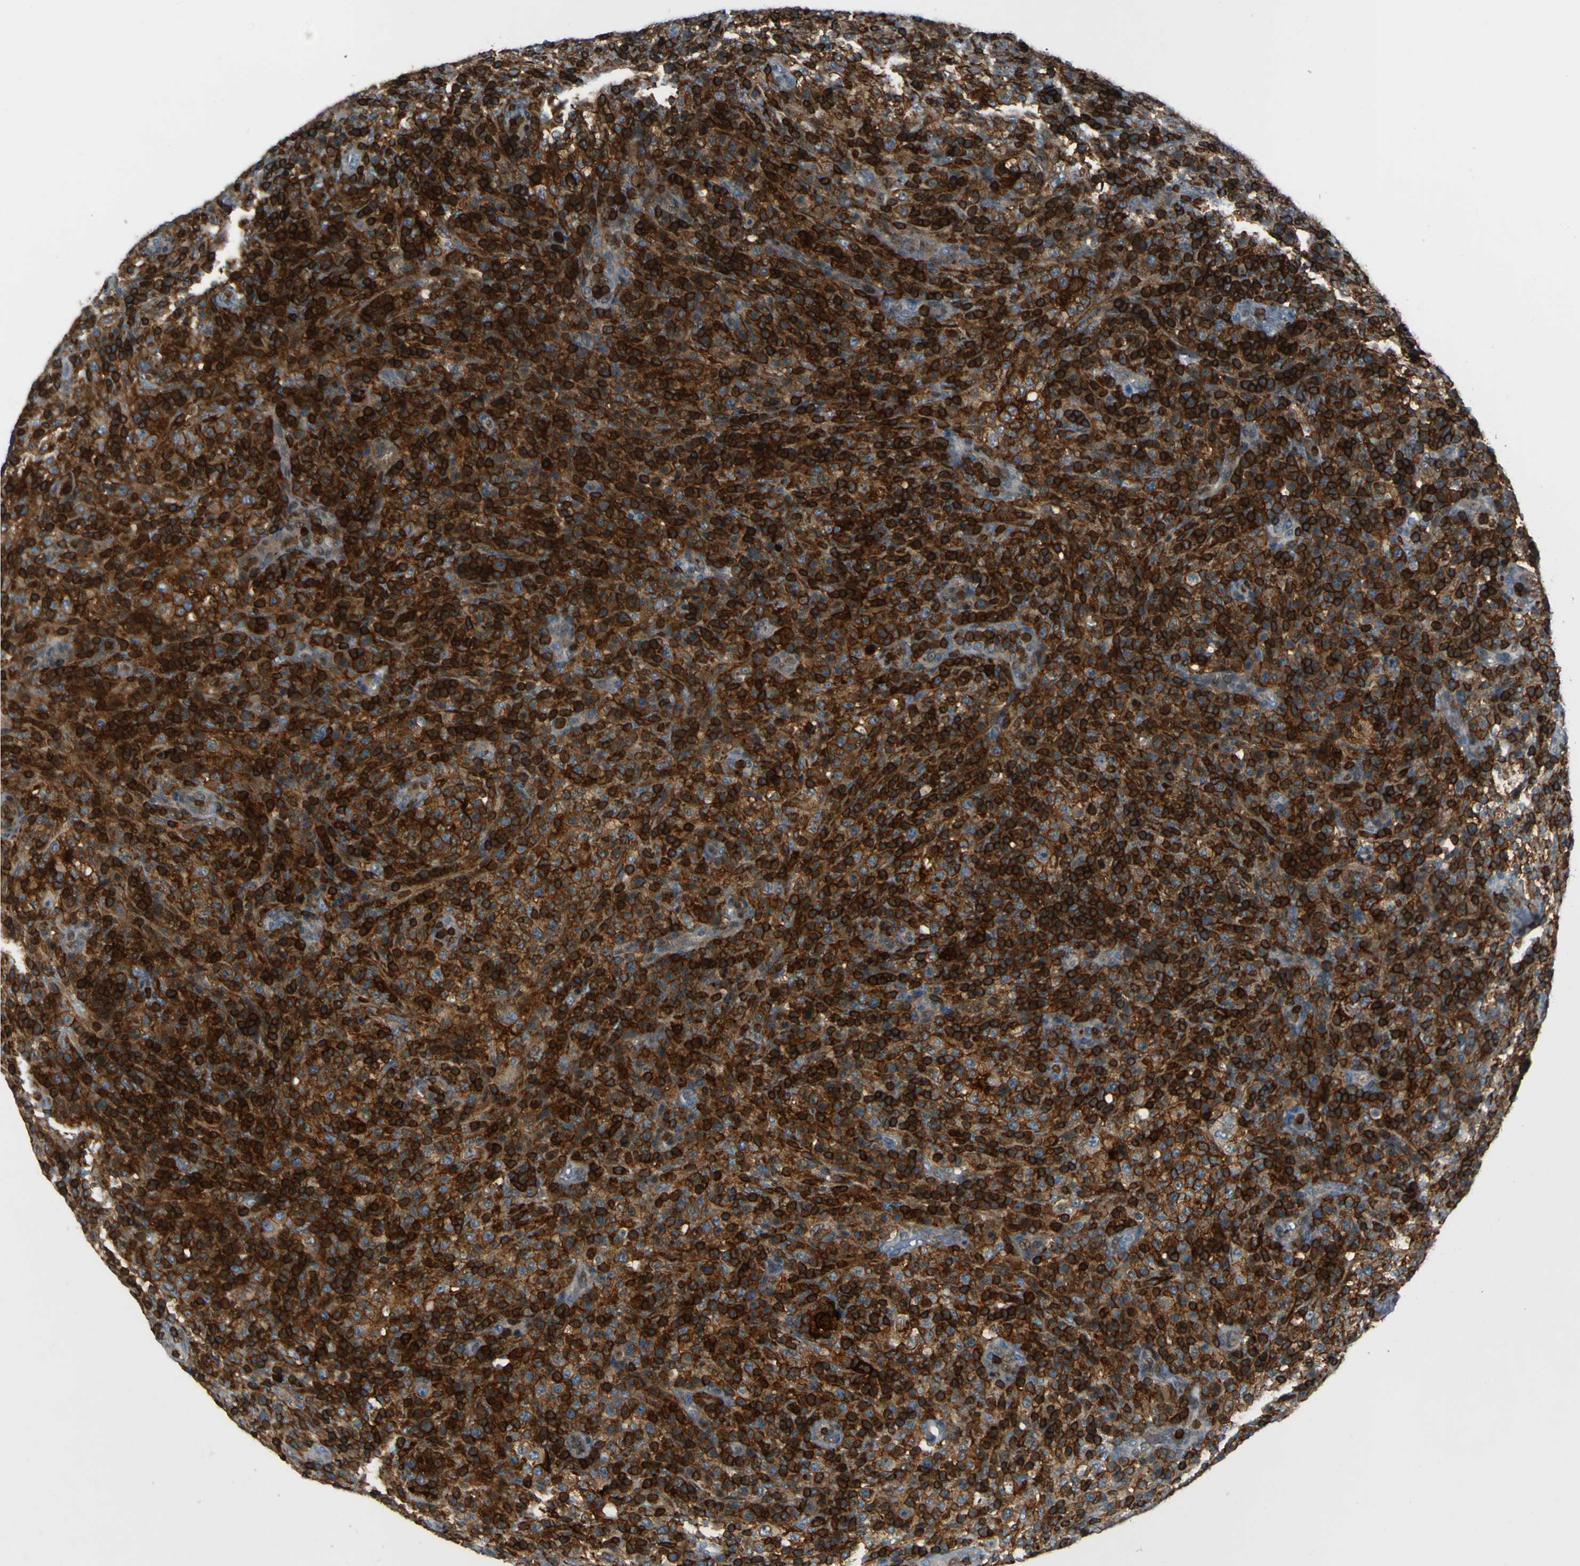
{"staining": {"intensity": "strong", "quantity": ">75%", "location": "cytoplasmic/membranous"}, "tissue": "lymphoma", "cell_type": "Tumor cells", "image_type": "cancer", "snomed": [{"axis": "morphology", "description": "Malignant lymphoma, non-Hodgkin's type, High grade"}, {"axis": "topography", "description": "Lymph node"}], "caption": "The micrograph reveals staining of high-grade malignant lymphoma, non-Hodgkin's type, revealing strong cytoplasmic/membranous protein expression (brown color) within tumor cells.", "gene": "PCDHB5", "patient": {"sex": "female", "age": 76}}